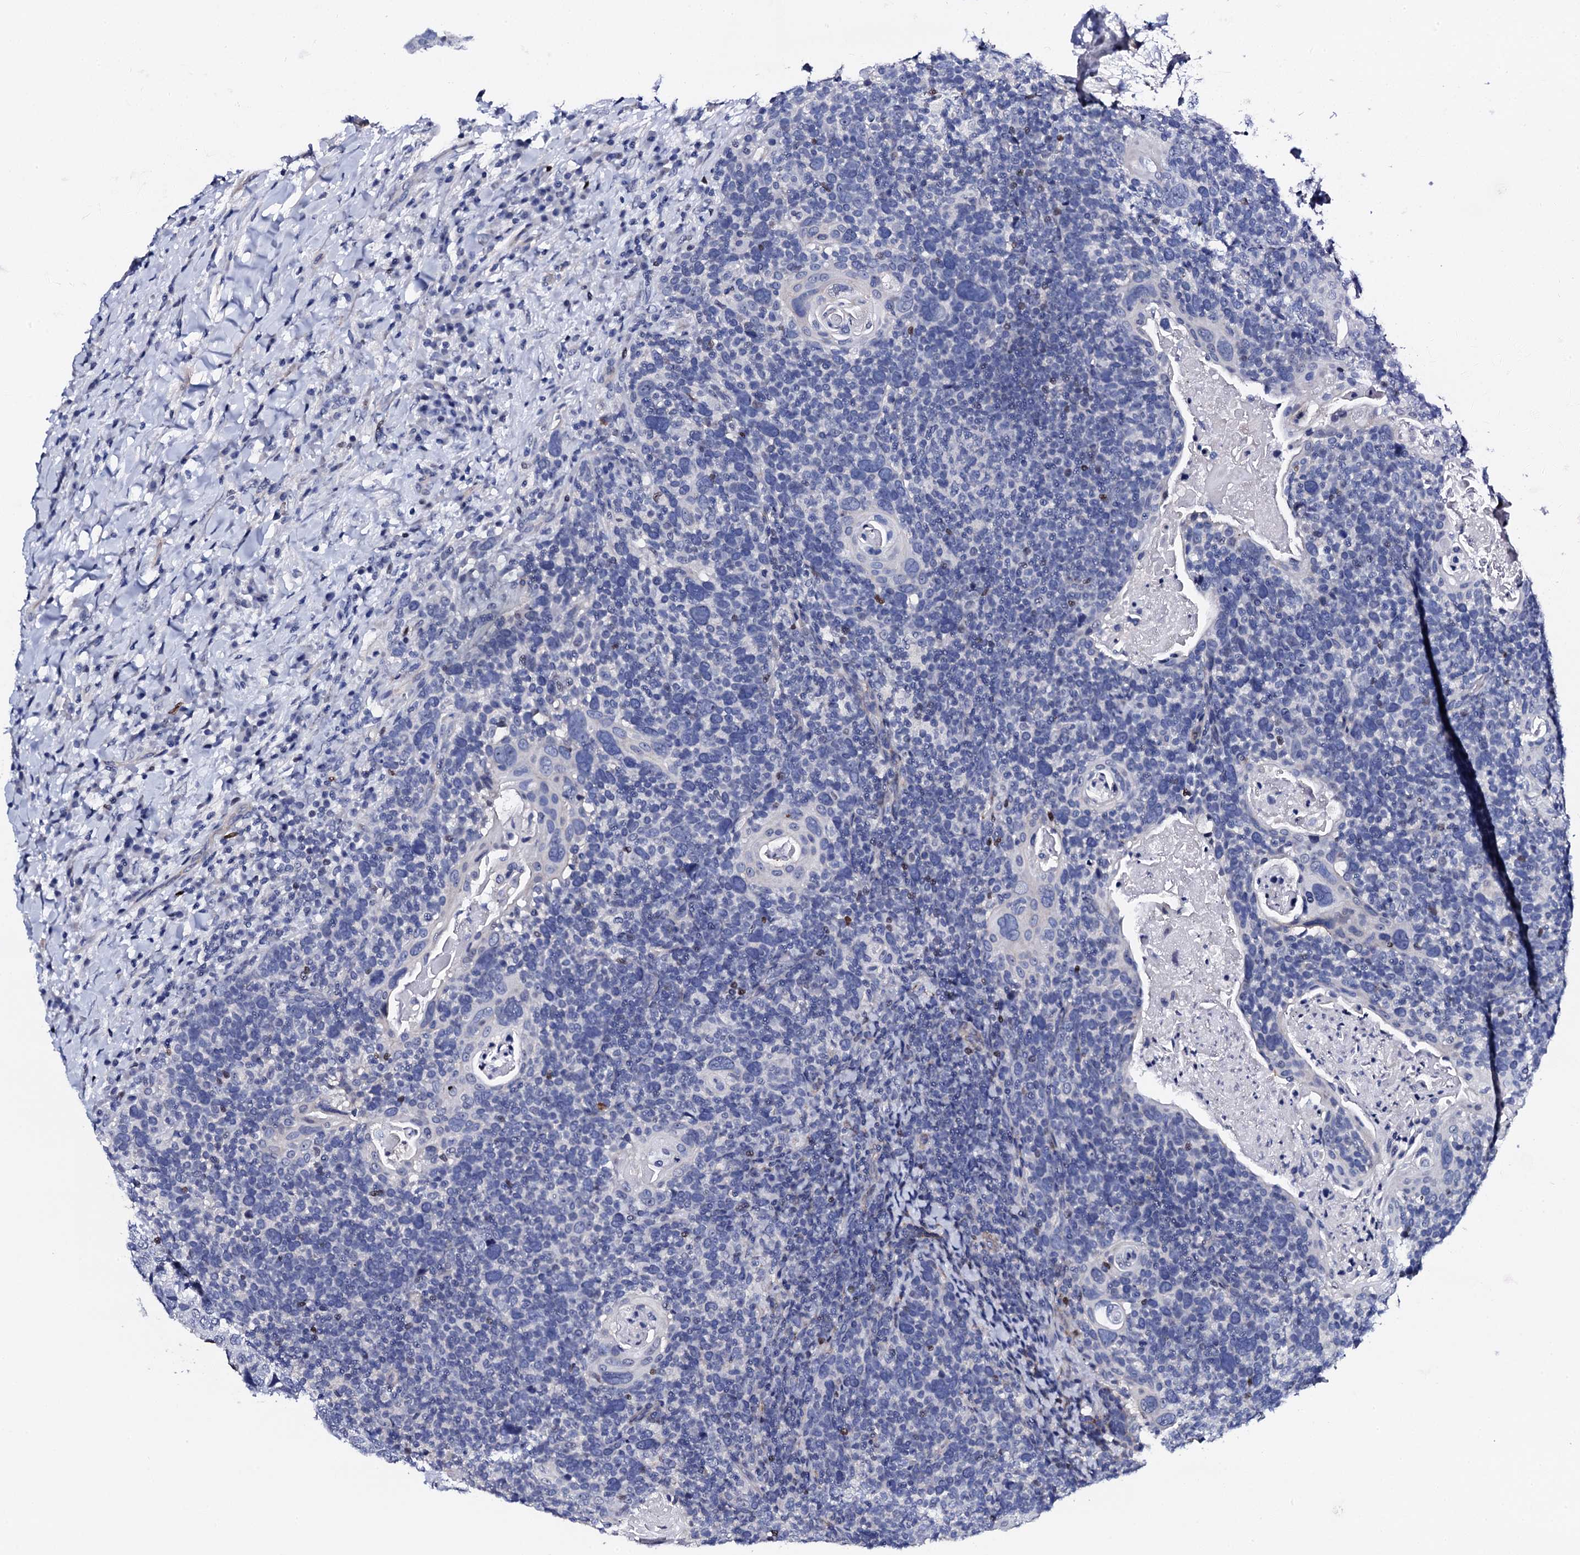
{"staining": {"intensity": "negative", "quantity": "none", "location": "none"}, "tissue": "head and neck cancer", "cell_type": "Tumor cells", "image_type": "cancer", "snomed": [{"axis": "morphology", "description": "Squamous cell carcinoma, NOS"}, {"axis": "morphology", "description": "Squamous cell carcinoma, metastatic, NOS"}, {"axis": "topography", "description": "Lymph node"}, {"axis": "topography", "description": "Head-Neck"}], "caption": "Immunohistochemistry histopathology image of neoplastic tissue: squamous cell carcinoma (head and neck) stained with DAB (3,3'-diaminobenzidine) shows no significant protein expression in tumor cells. The staining was performed using DAB (3,3'-diaminobenzidine) to visualize the protein expression in brown, while the nuclei were stained in blue with hematoxylin (Magnification: 20x).", "gene": "NPM2", "patient": {"sex": "male", "age": 62}}